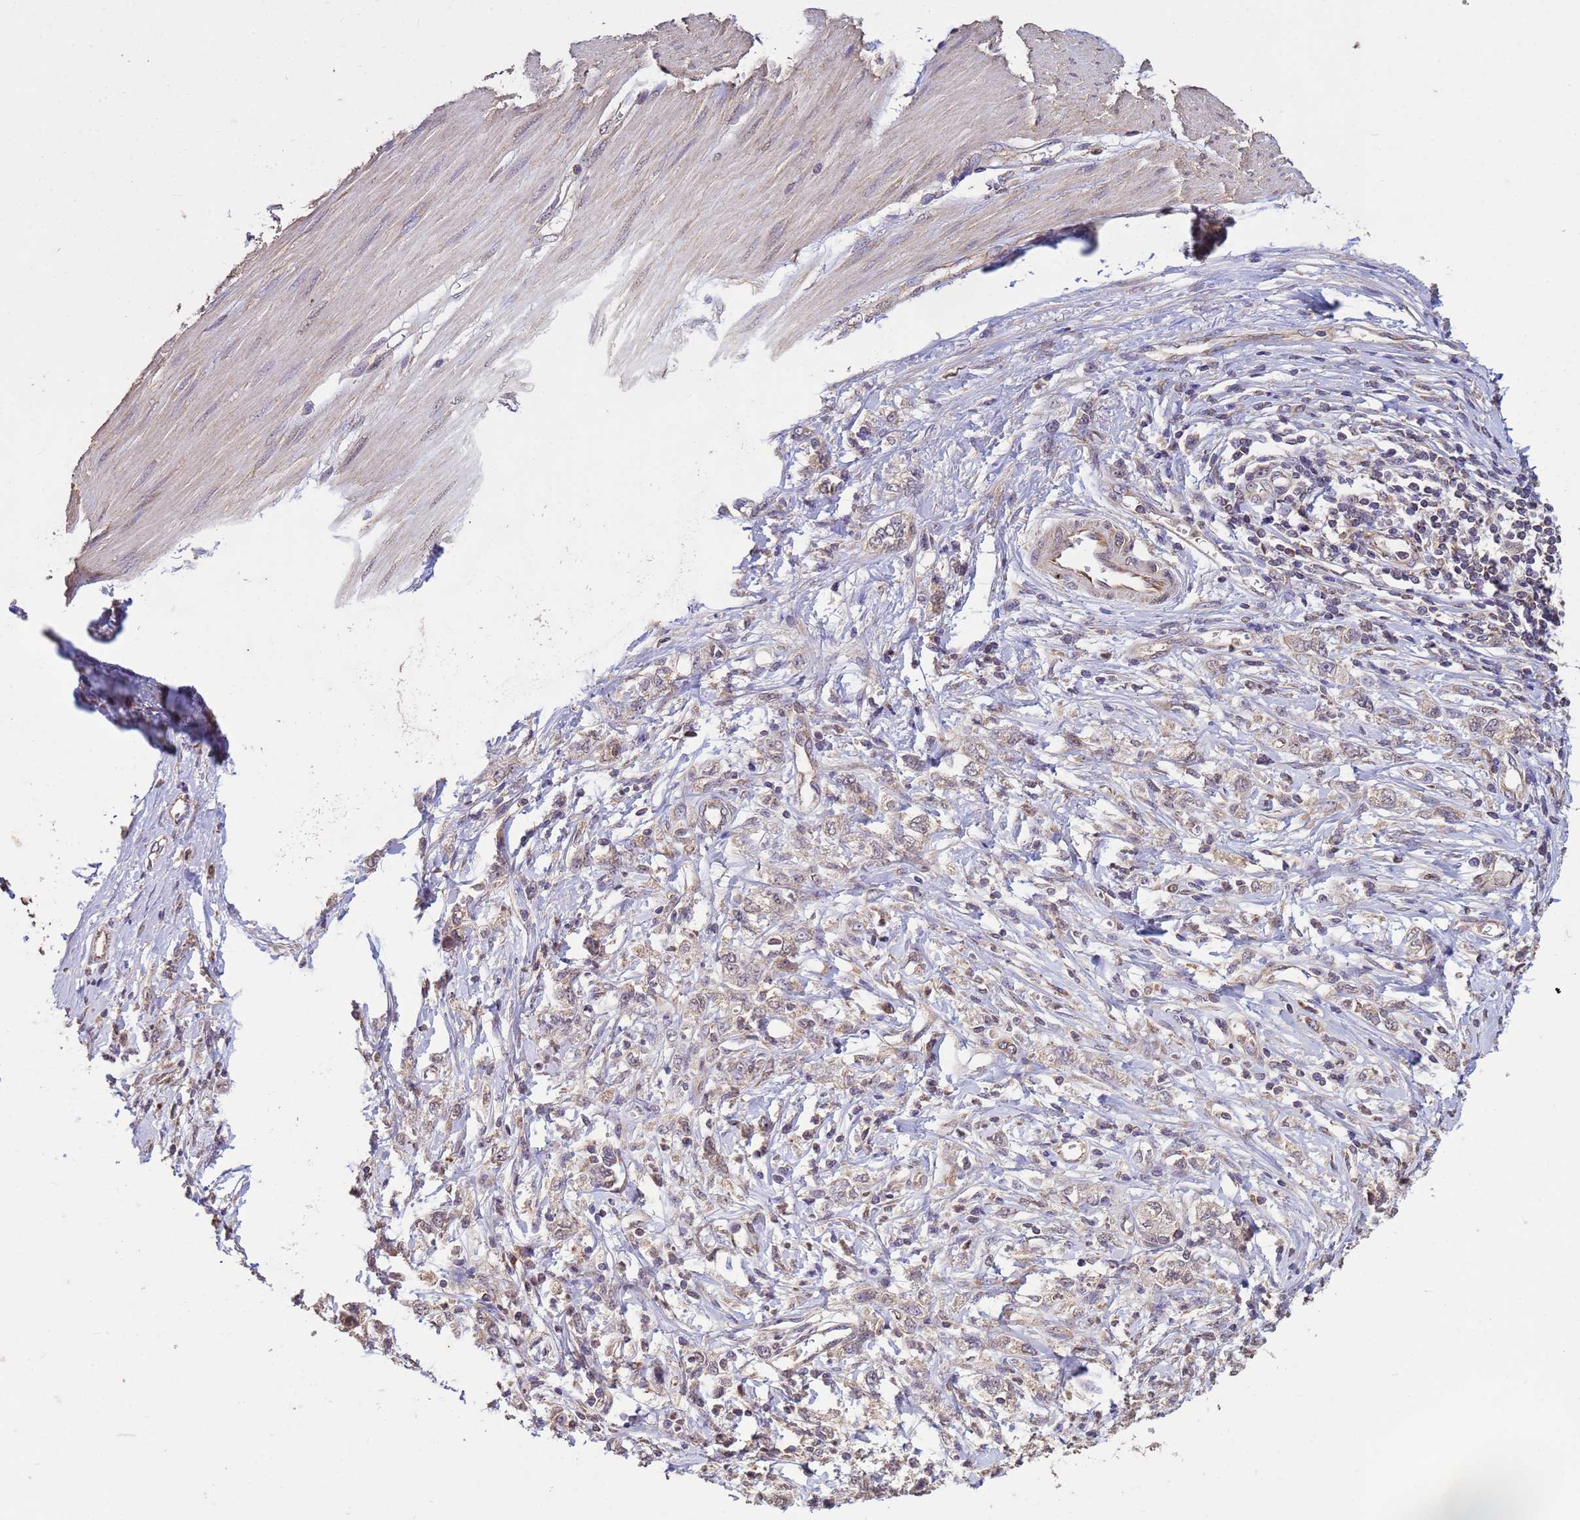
{"staining": {"intensity": "weak", "quantity": "<25%", "location": "cytoplasmic/membranous"}, "tissue": "stomach cancer", "cell_type": "Tumor cells", "image_type": "cancer", "snomed": [{"axis": "morphology", "description": "Adenocarcinoma, NOS"}, {"axis": "topography", "description": "Stomach"}], "caption": "A histopathology image of human stomach cancer (adenocarcinoma) is negative for staining in tumor cells. (DAB (3,3'-diaminobenzidine) IHC with hematoxylin counter stain).", "gene": "P2RX7", "patient": {"sex": "female", "age": 76}}